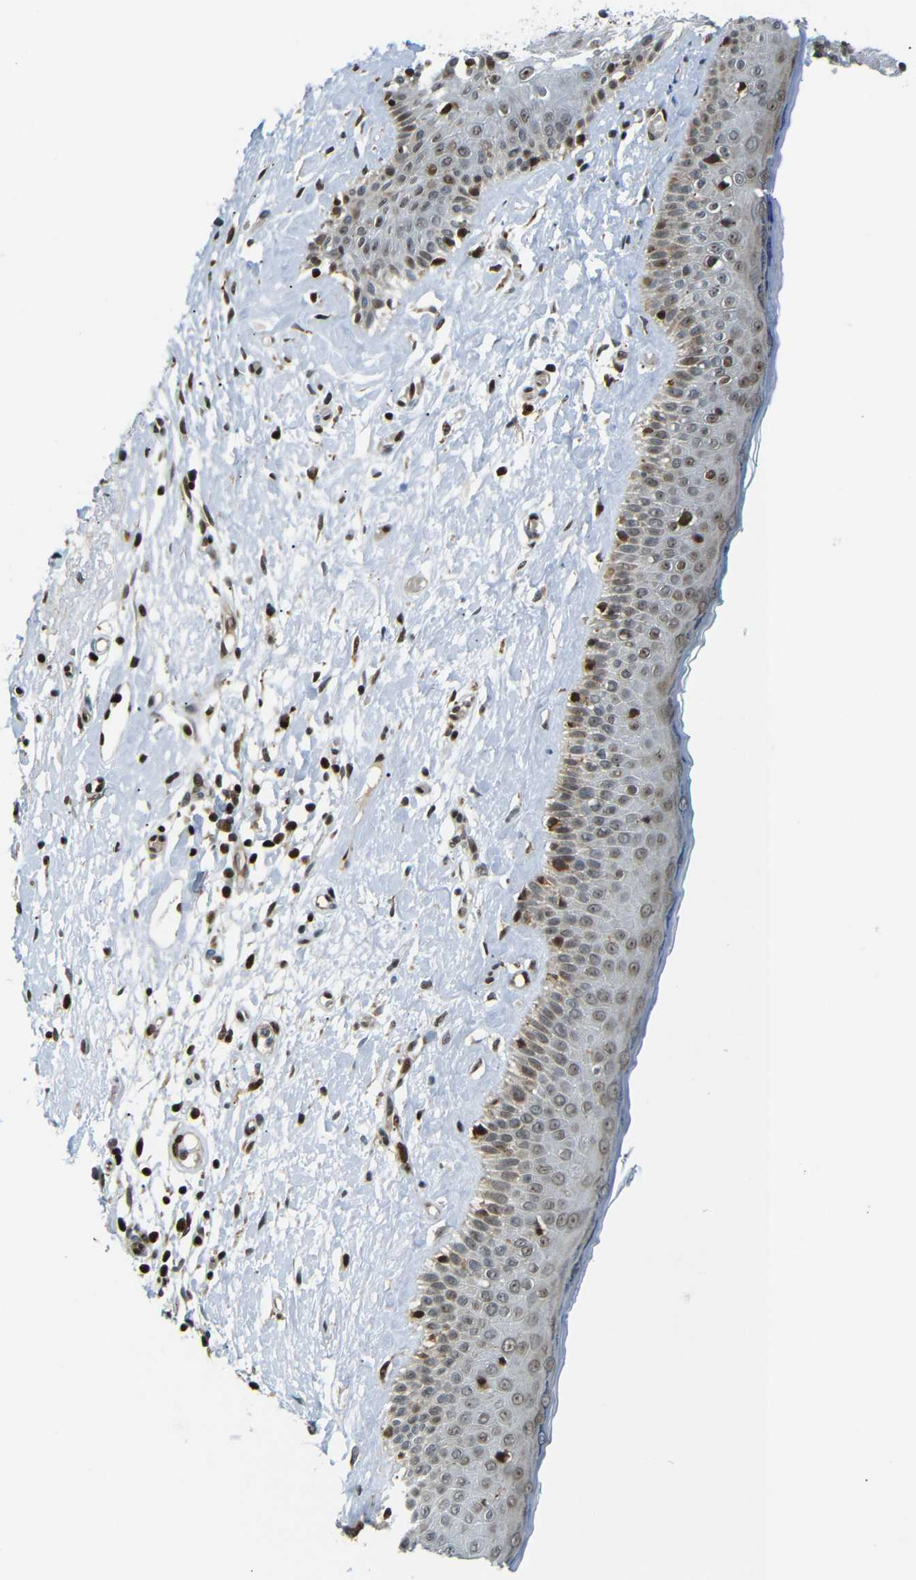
{"staining": {"intensity": "moderate", "quantity": "25%-75%", "location": "cytoplasmic/membranous,nuclear"}, "tissue": "skin cancer", "cell_type": "Tumor cells", "image_type": "cancer", "snomed": [{"axis": "morphology", "description": "Basal cell carcinoma"}, {"axis": "topography", "description": "Skin"}], "caption": "Immunohistochemistry (IHC) (DAB (3,3'-diaminobenzidine)) staining of human basal cell carcinoma (skin) exhibits moderate cytoplasmic/membranous and nuclear protein expression in approximately 25%-75% of tumor cells.", "gene": "SPCS2", "patient": {"sex": "female", "age": 84}}